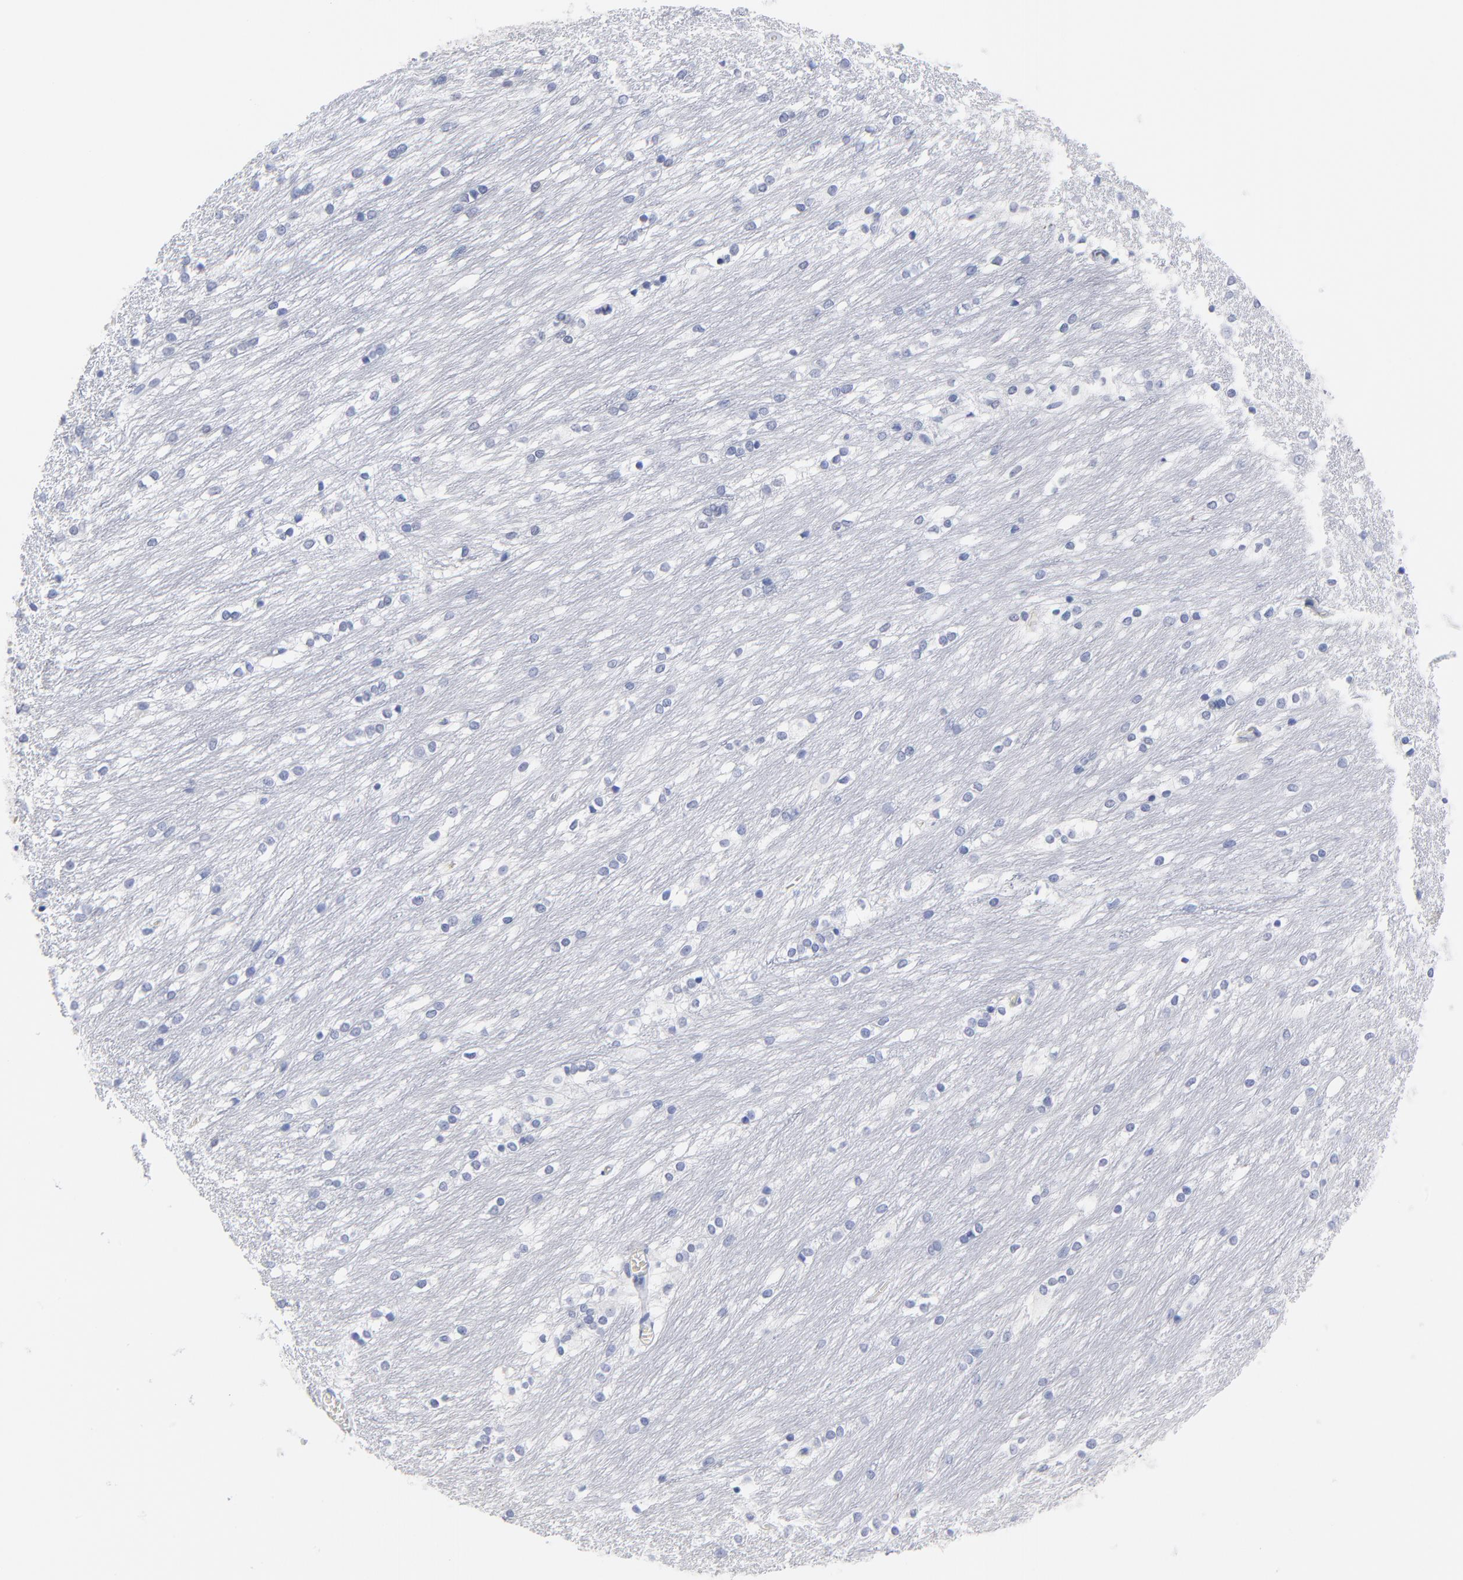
{"staining": {"intensity": "negative", "quantity": "none", "location": "none"}, "tissue": "caudate", "cell_type": "Glial cells", "image_type": "normal", "snomed": [{"axis": "morphology", "description": "Normal tissue, NOS"}, {"axis": "topography", "description": "Lateral ventricle wall"}], "caption": "This image is of unremarkable caudate stained with immunohistochemistry to label a protein in brown with the nuclei are counter-stained blue. There is no staining in glial cells. (DAB immunohistochemistry with hematoxylin counter stain).", "gene": "ACY1", "patient": {"sex": "female", "age": 19}}